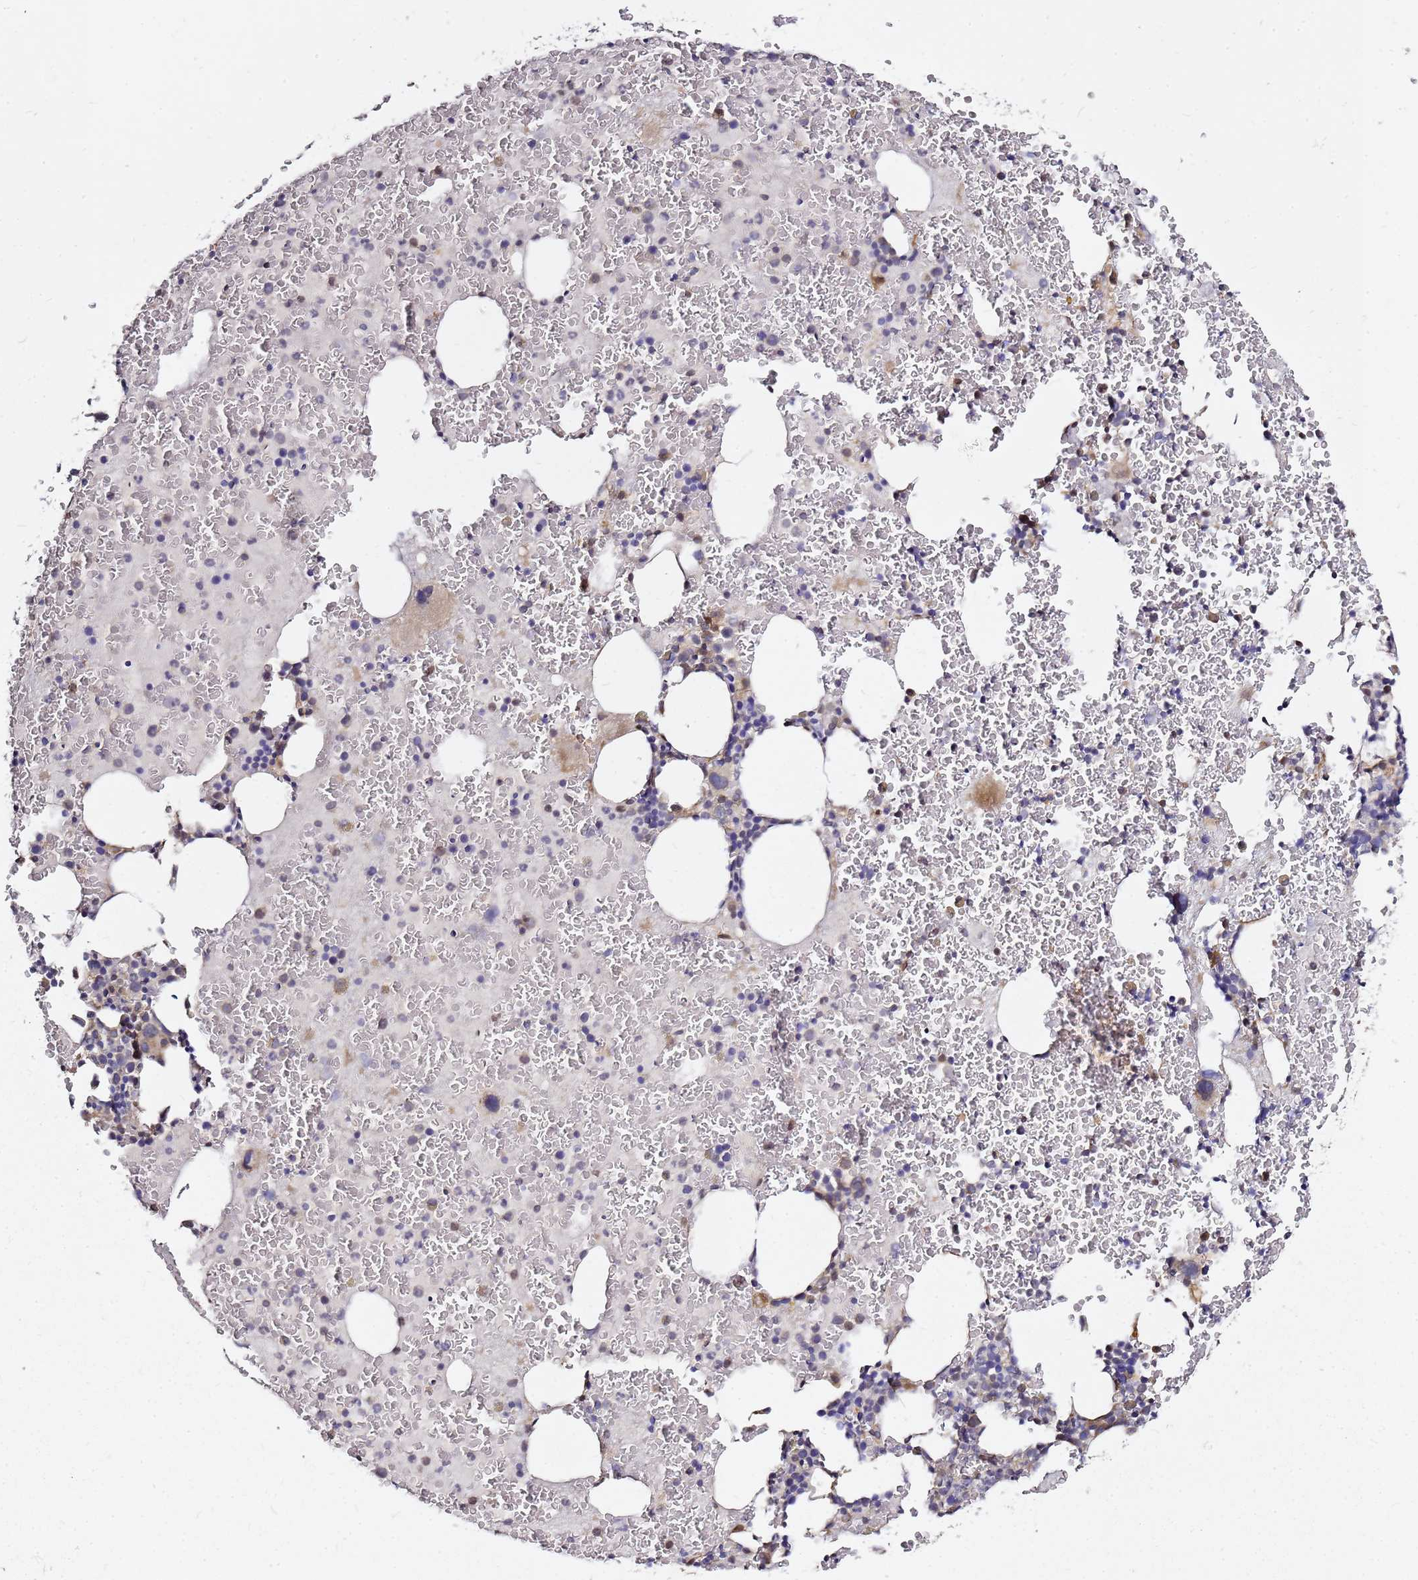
{"staining": {"intensity": "negative", "quantity": "none", "location": "none"}, "tissue": "bone marrow", "cell_type": "Hematopoietic cells", "image_type": "normal", "snomed": [{"axis": "morphology", "description": "Normal tissue, NOS"}, {"axis": "topography", "description": "Bone marrow"}], "caption": "High power microscopy image of an immunohistochemistry histopathology image of benign bone marrow, revealing no significant staining in hematopoietic cells. (Stains: DAB IHC with hematoxylin counter stain, Microscopy: brightfield microscopy at high magnification).", "gene": "NUDT14", "patient": {"sex": "male", "age": 26}}